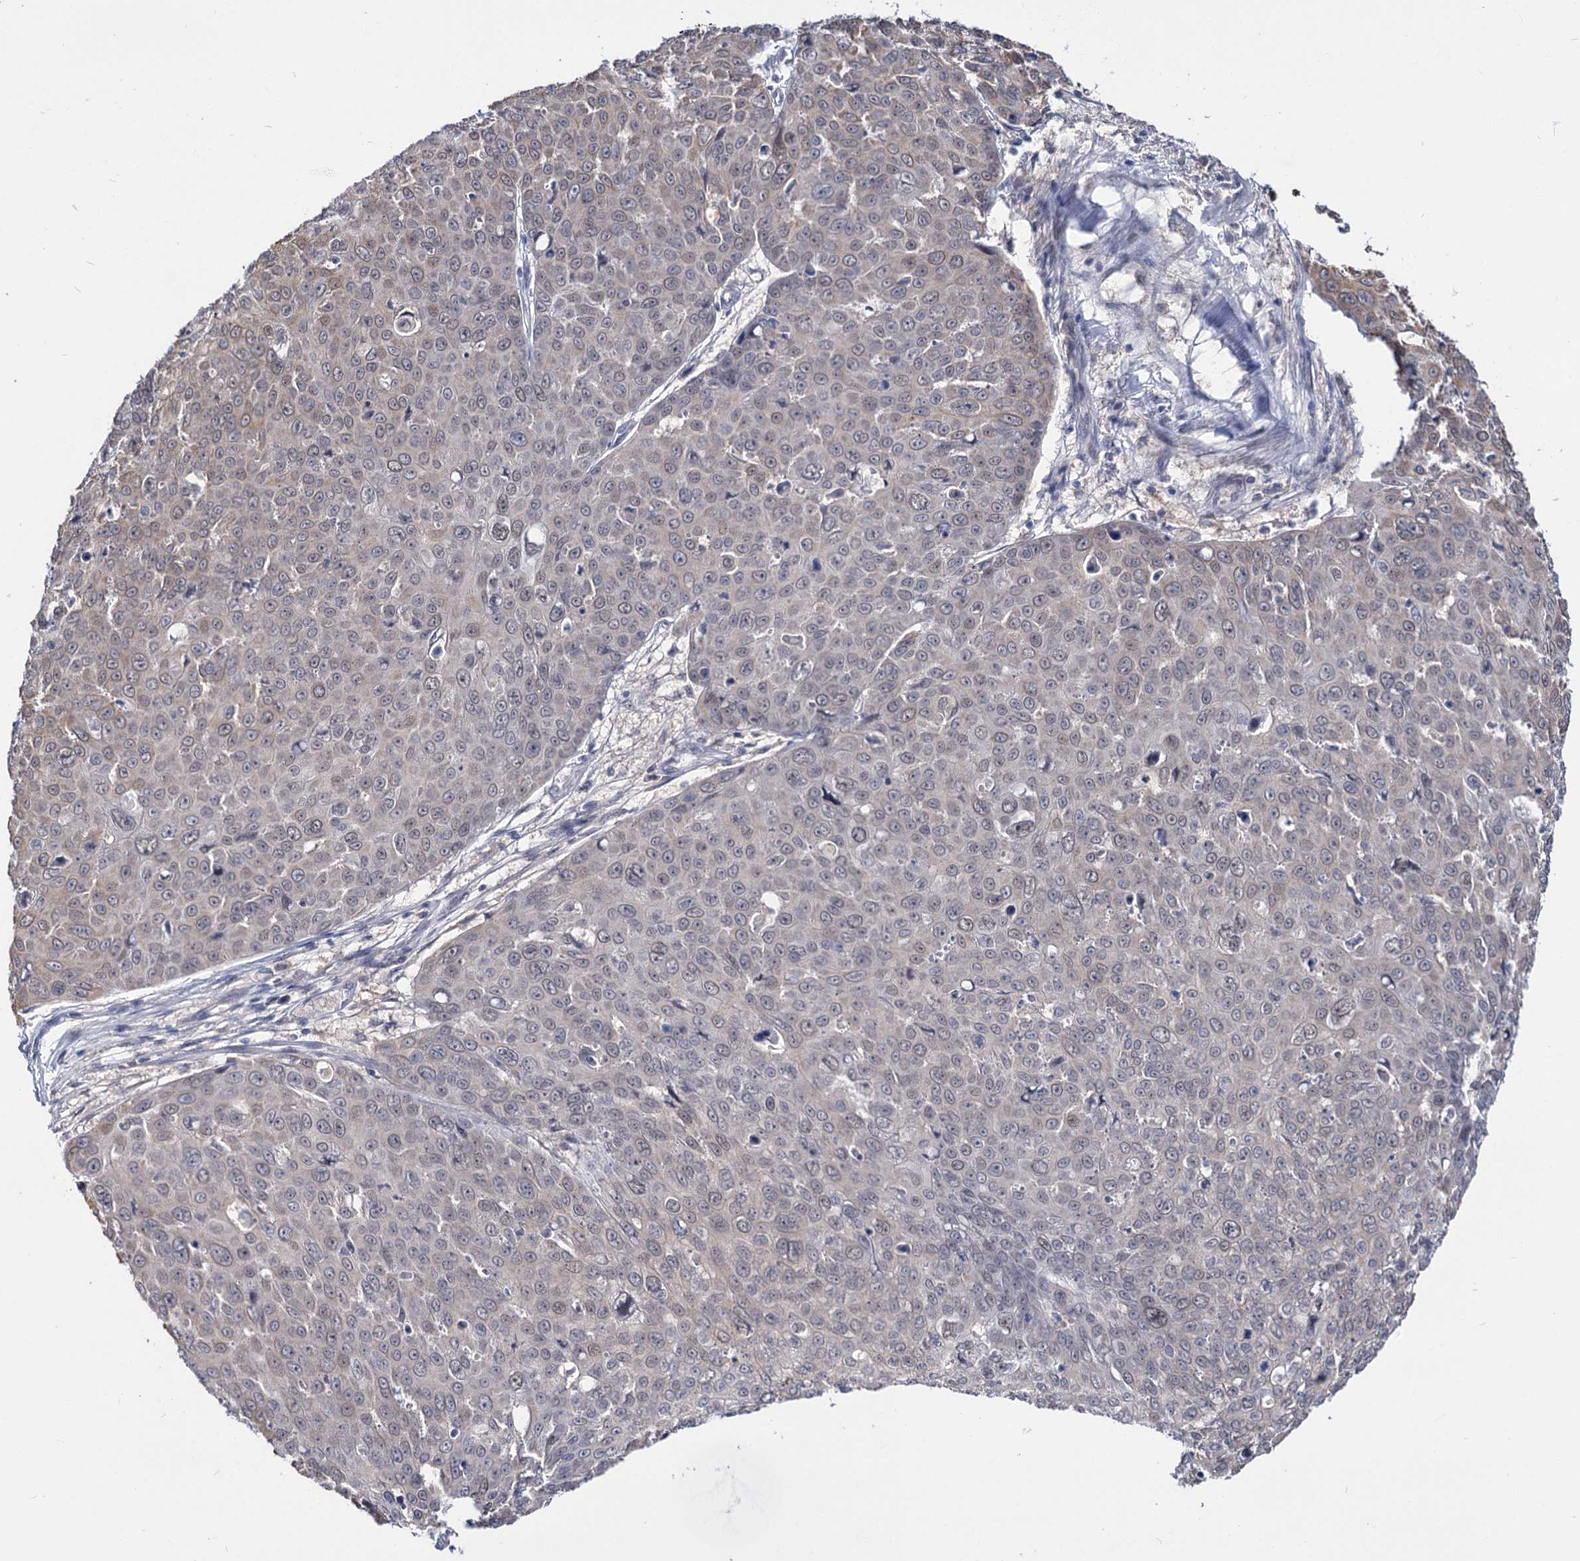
{"staining": {"intensity": "negative", "quantity": "none", "location": "none"}, "tissue": "skin cancer", "cell_type": "Tumor cells", "image_type": "cancer", "snomed": [{"axis": "morphology", "description": "Squamous cell carcinoma, NOS"}, {"axis": "topography", "description": "Skin"}], "caption": "The micrograph shows no significant positivity in tumor cells of skin cancer (squamous cell carcinoma).", "gene": "NEK10", "patient": {"sex": "male", "age": 71}}